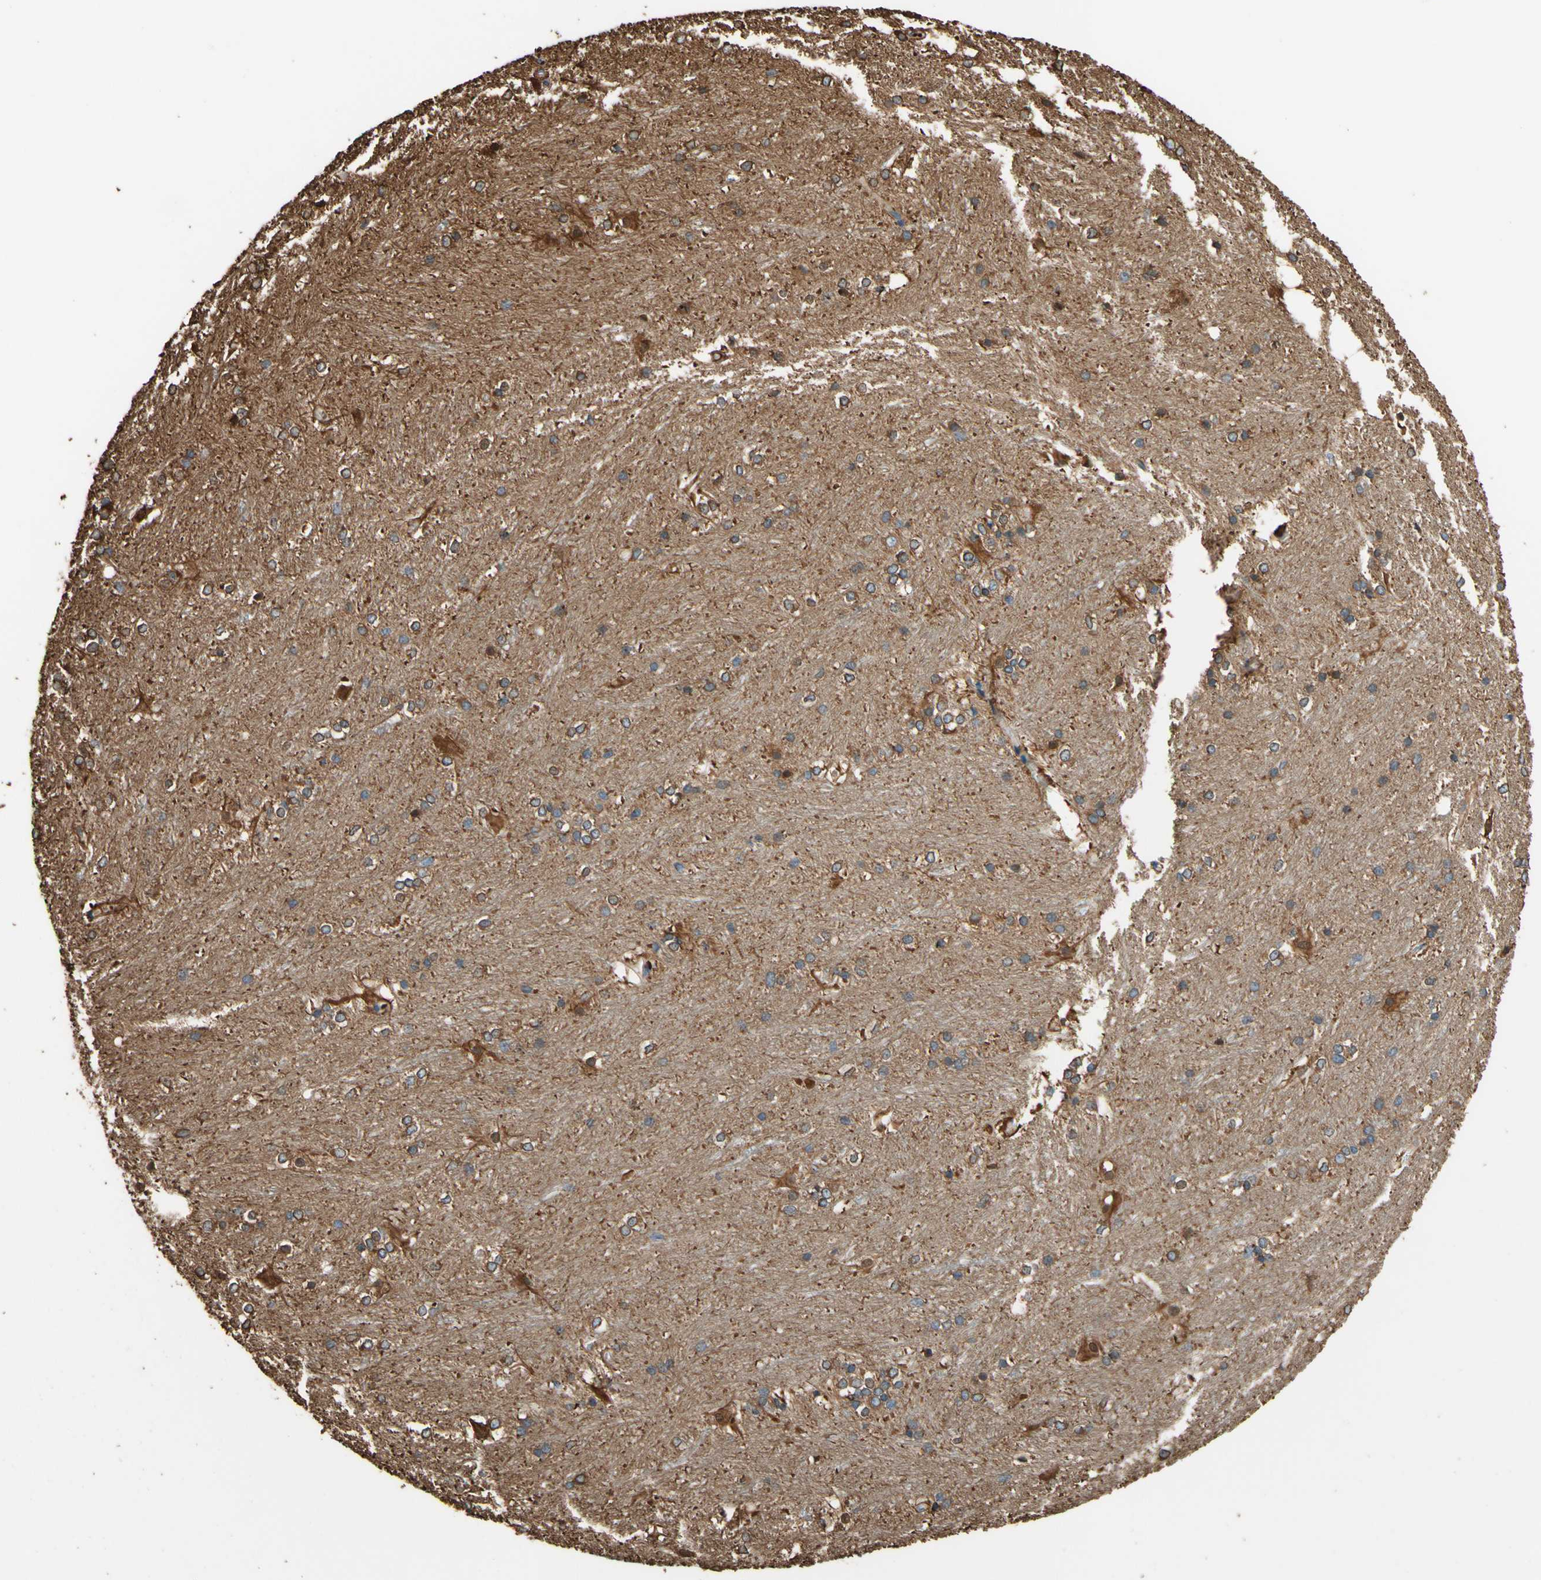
{"staining": {"intensity": "negative", "quantity": "none", "location": "none"}, "tissue": "caudate", "cell_type": "Glial cells", "image_type": "normal", "snomed": [{"axis": "morphology", "description": "Normal tissue, NOS"}, {"axis": "topography", "description": "Lateral ventricle wall"}], "caption": "IHC micrograph of unremarkable caudate: caudate stained with DAB (3,3'-diaminobenzidine) reveals no significant protein staining in glial cells. Brightfield microscopy of IHC stained with DAB (3,3'-diaminobenzidine) (brown) and hematoxylin (blue), captured at high magnification.", "gene": "DPYSL3", "patient": {"sex": "female", "age": 19}}